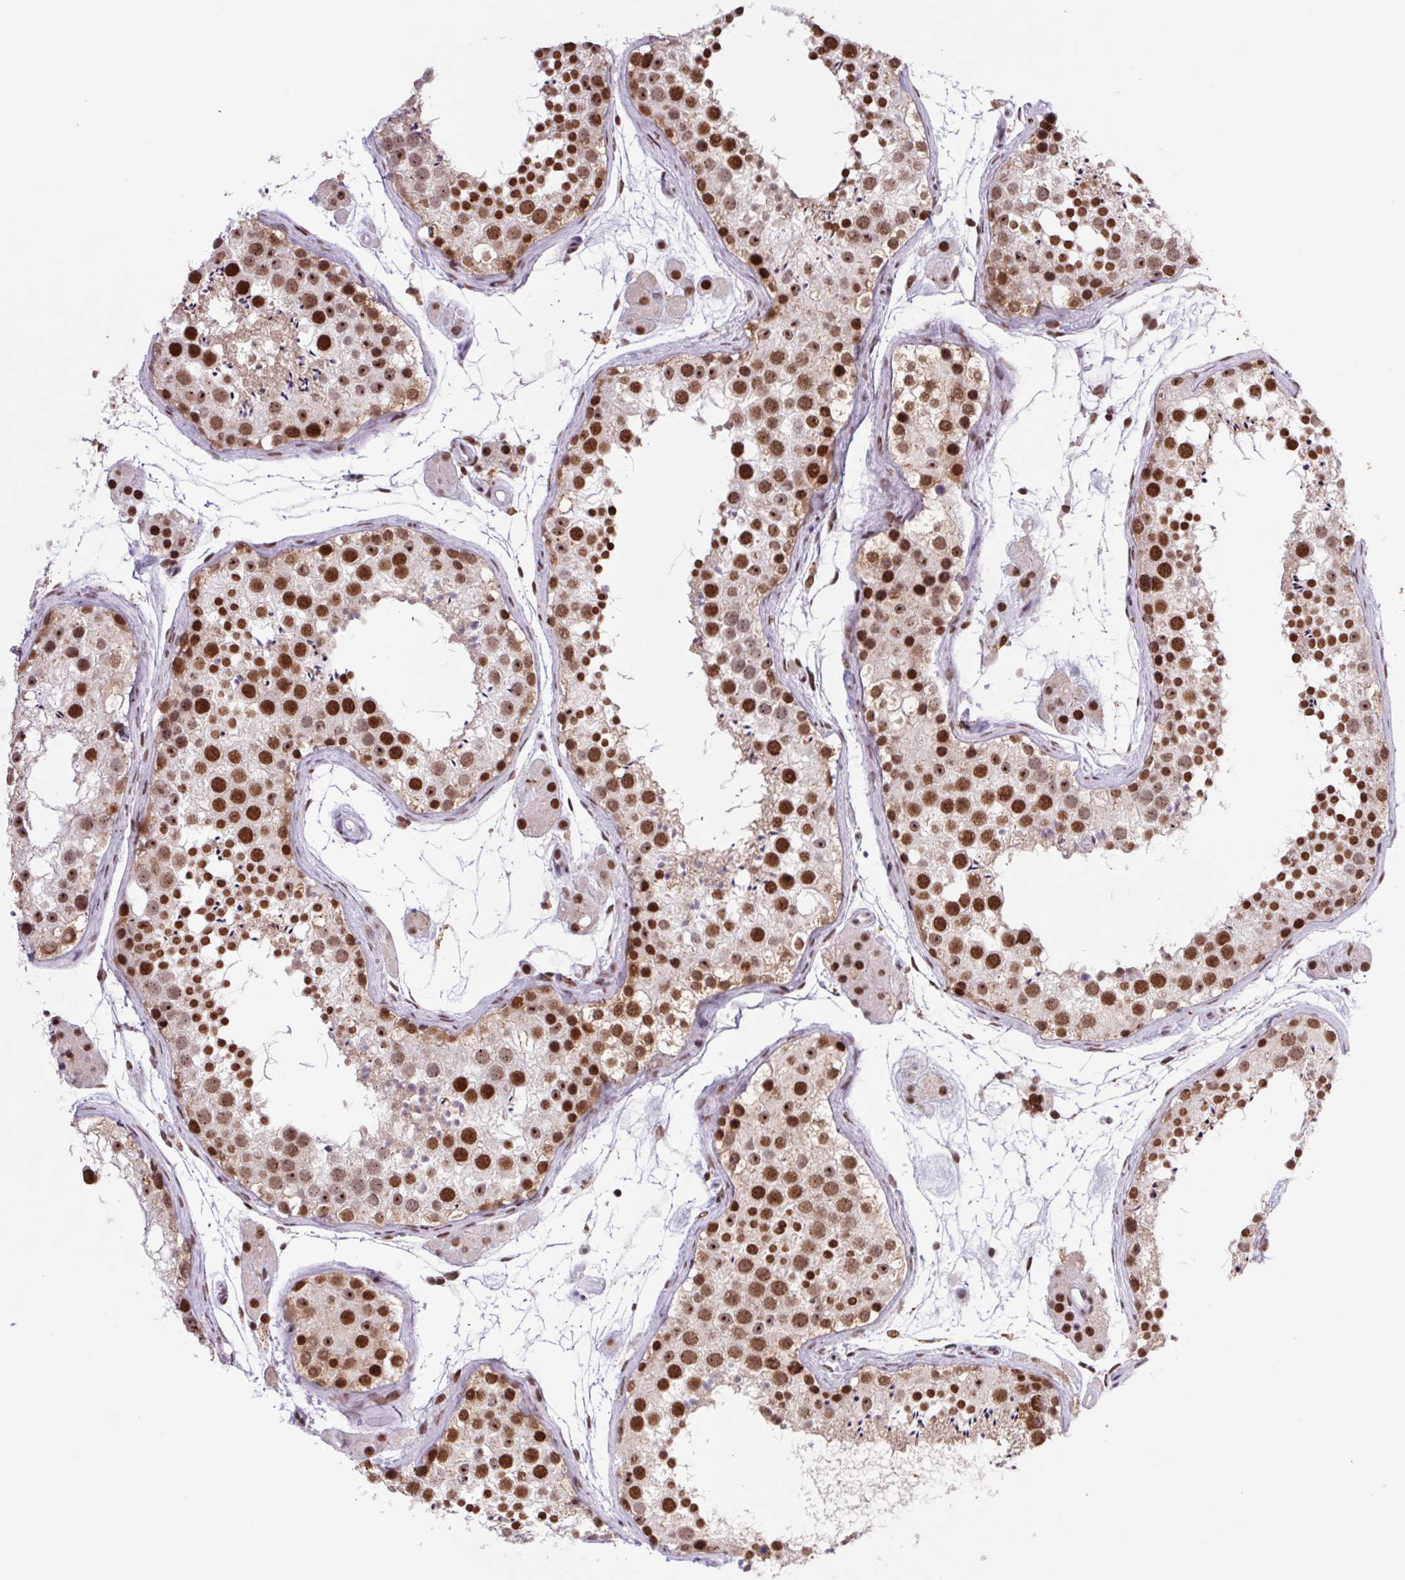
{"staining": {"intensity": "strong", "quantity": ">75%", "location": "nuclear"}, "tissue": "testis", "cell_type": "Cells in seminiferous ducts", "image_type": "normal", "snomed": [{"axis": "morphology", "description": "Normal tissue, NOS"}, {"axis": "topography", "description": "Testis"}], "caption": "About >75% of cells in seminiferous ducts in normal testis show strong nuclear protein staining as visualized by brown immunohistochemical staining.", "gene": "LDLRAD4", "patient": {"sex": "male", "age": 41}}